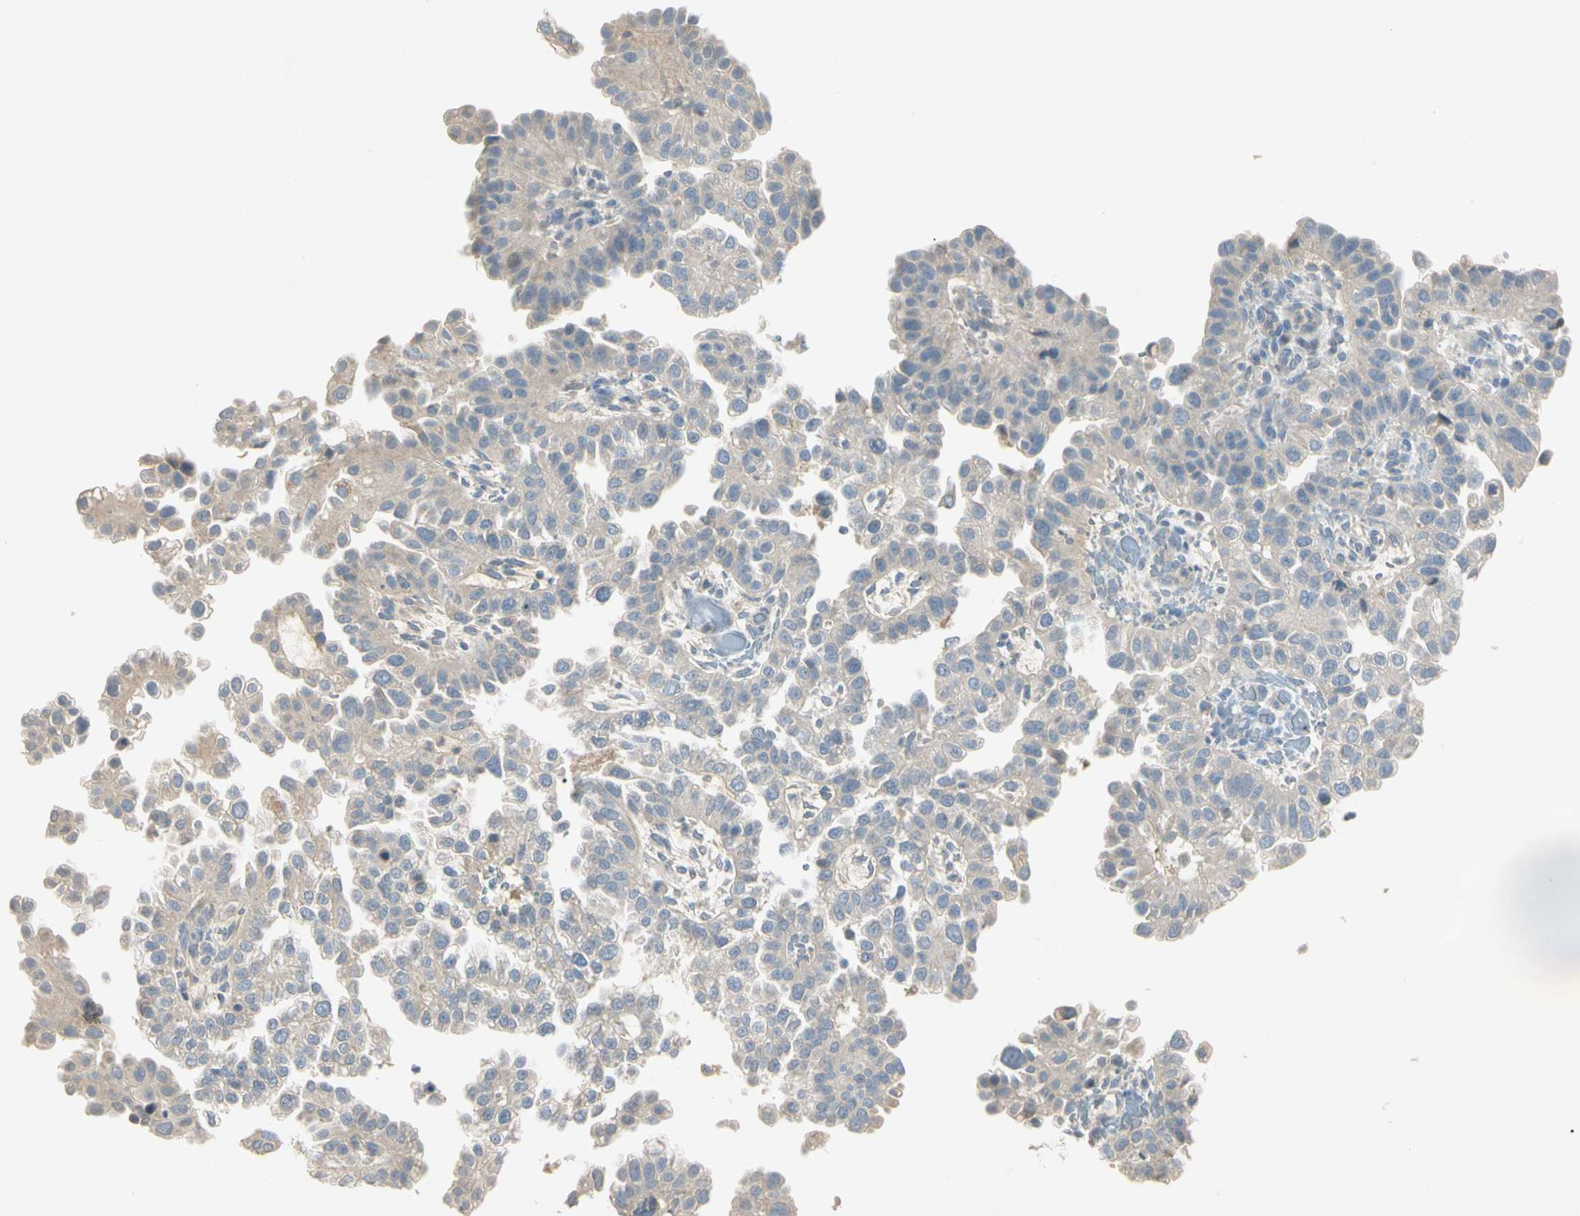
{"staining": {"intensity": "weak", "quantity": "<25%", "location": "cytoplasmic/membranous"}, "tissue": "endometrial cancer", "cell_type": "Tumor cells", "image_type": "cancer", "snomed": [{"axis": "morphology", "description": "Adenocarcinoma, NOS"}, {"axis": "topography", "description": "Endometrium"}], "caption": "Tumor cells are negative for protein expression in human adenocarcinoma (endometrial). The staining was performed using DAB (3,3'-diaminobenzidine) to visualize the protein expression in brown, while the nuclei were stained in blue with hematoxylin (Magnification: 20x).", "gene": "PRSS21", "patient": {"sex": "female", "age": 85}}